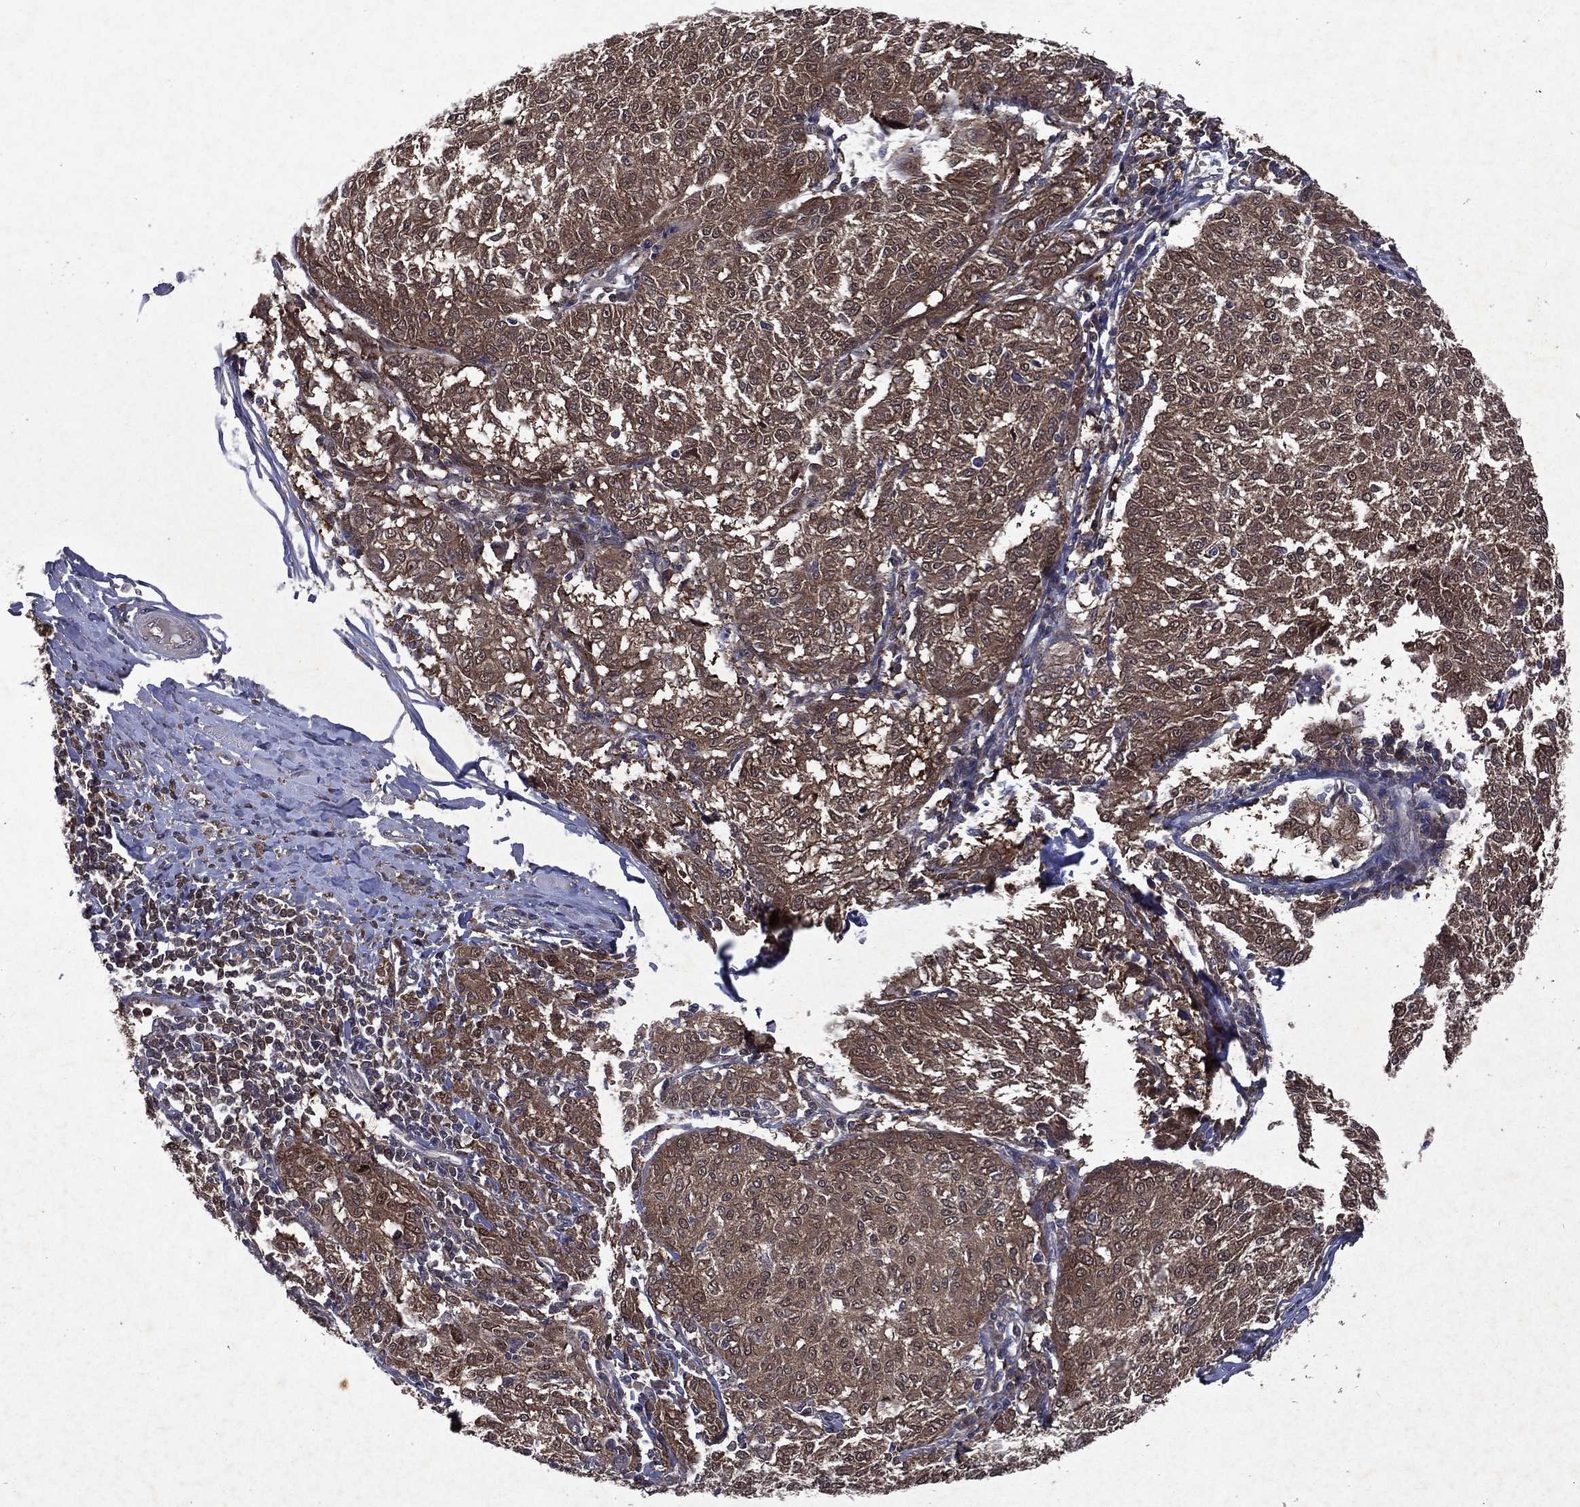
{"staining": {"intensity": "moderate", "quantity": ">75%", "location": "cytoplasmic/membranous"}, "tissue": "melanoma", "cell_type": "Tumor cells", "image_type": "cancer", "snomed": [{"axis": "morphology", "description": "Malignant melanoma, NOS"}, {"axis": "topography", "description": "Skin"}], "caption": "Malignant melanoma tissue shows moderate cytoplasmic/membranous positivity in about >75% of tumor cells, visualized by immunohistochemistry. (IHC, brightfield microscopy, high magnification).", "gene": "MTAP", "patient": {"sex": "female", "age": 72}}